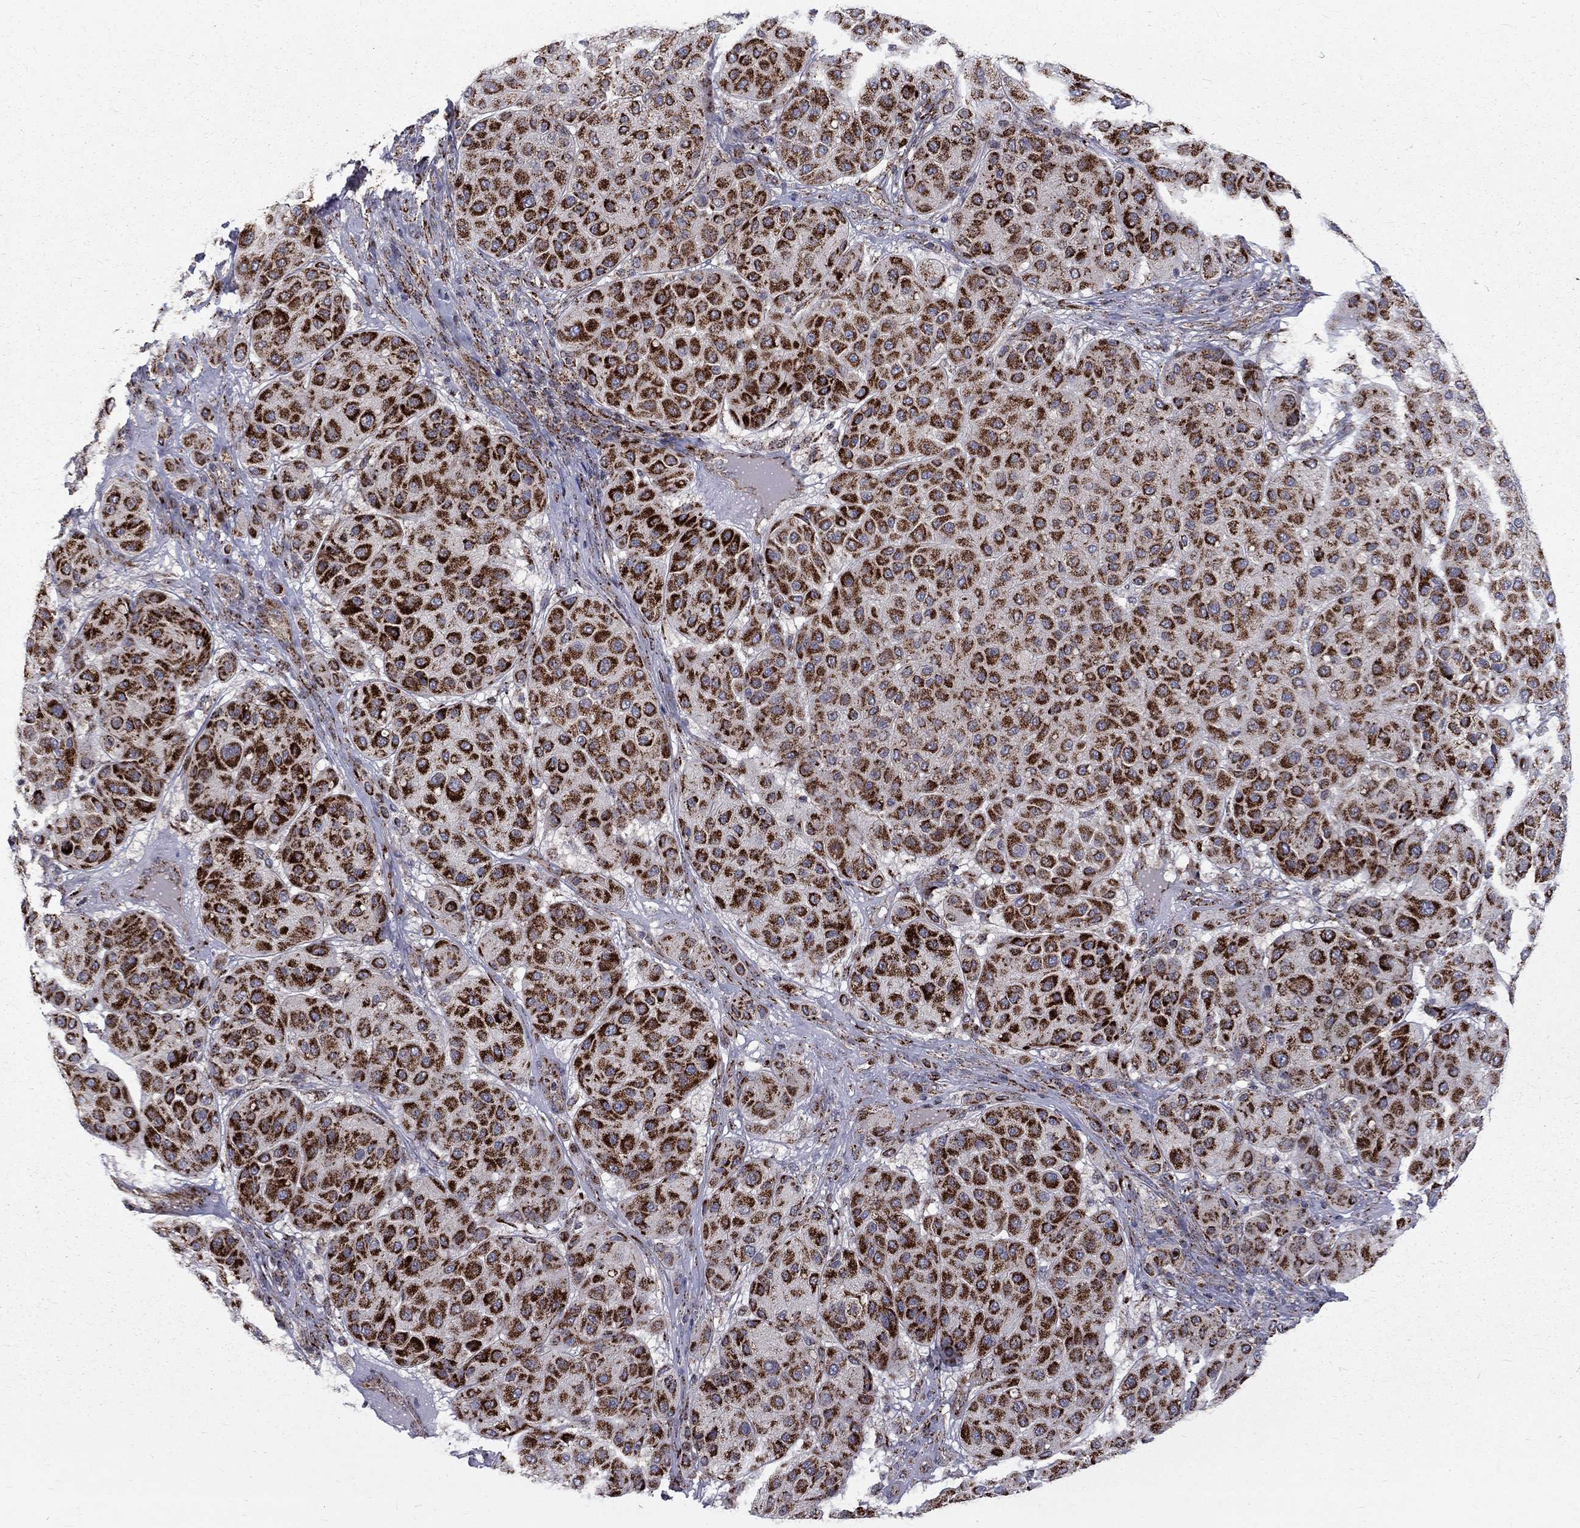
{"staining": {"intensity": "strong", "quantity": ">75%", "location": "cytoplasmic/membranous"}, "tissue": "melanoma", "cell_type": "Tumor cells", "image_type": "cancer", "snomed": [{"axis": "morphology", "description": "Malignant melanoma, Metastatic site"}, {"axis": "topography", "description": "Smooth muscle"}], "caption": "High-magnification brightfield microscopy of malignant melanoma (metastatic site) stained with DAB (brown) and counterstained with hematoxylin (blue). tumor cells exhibit strong cytoplasmic/membranous expression is seen in approximately>75% of cells.", "gene": "ALDH1B1", "patient": {"sex": "male", "age": 41}}